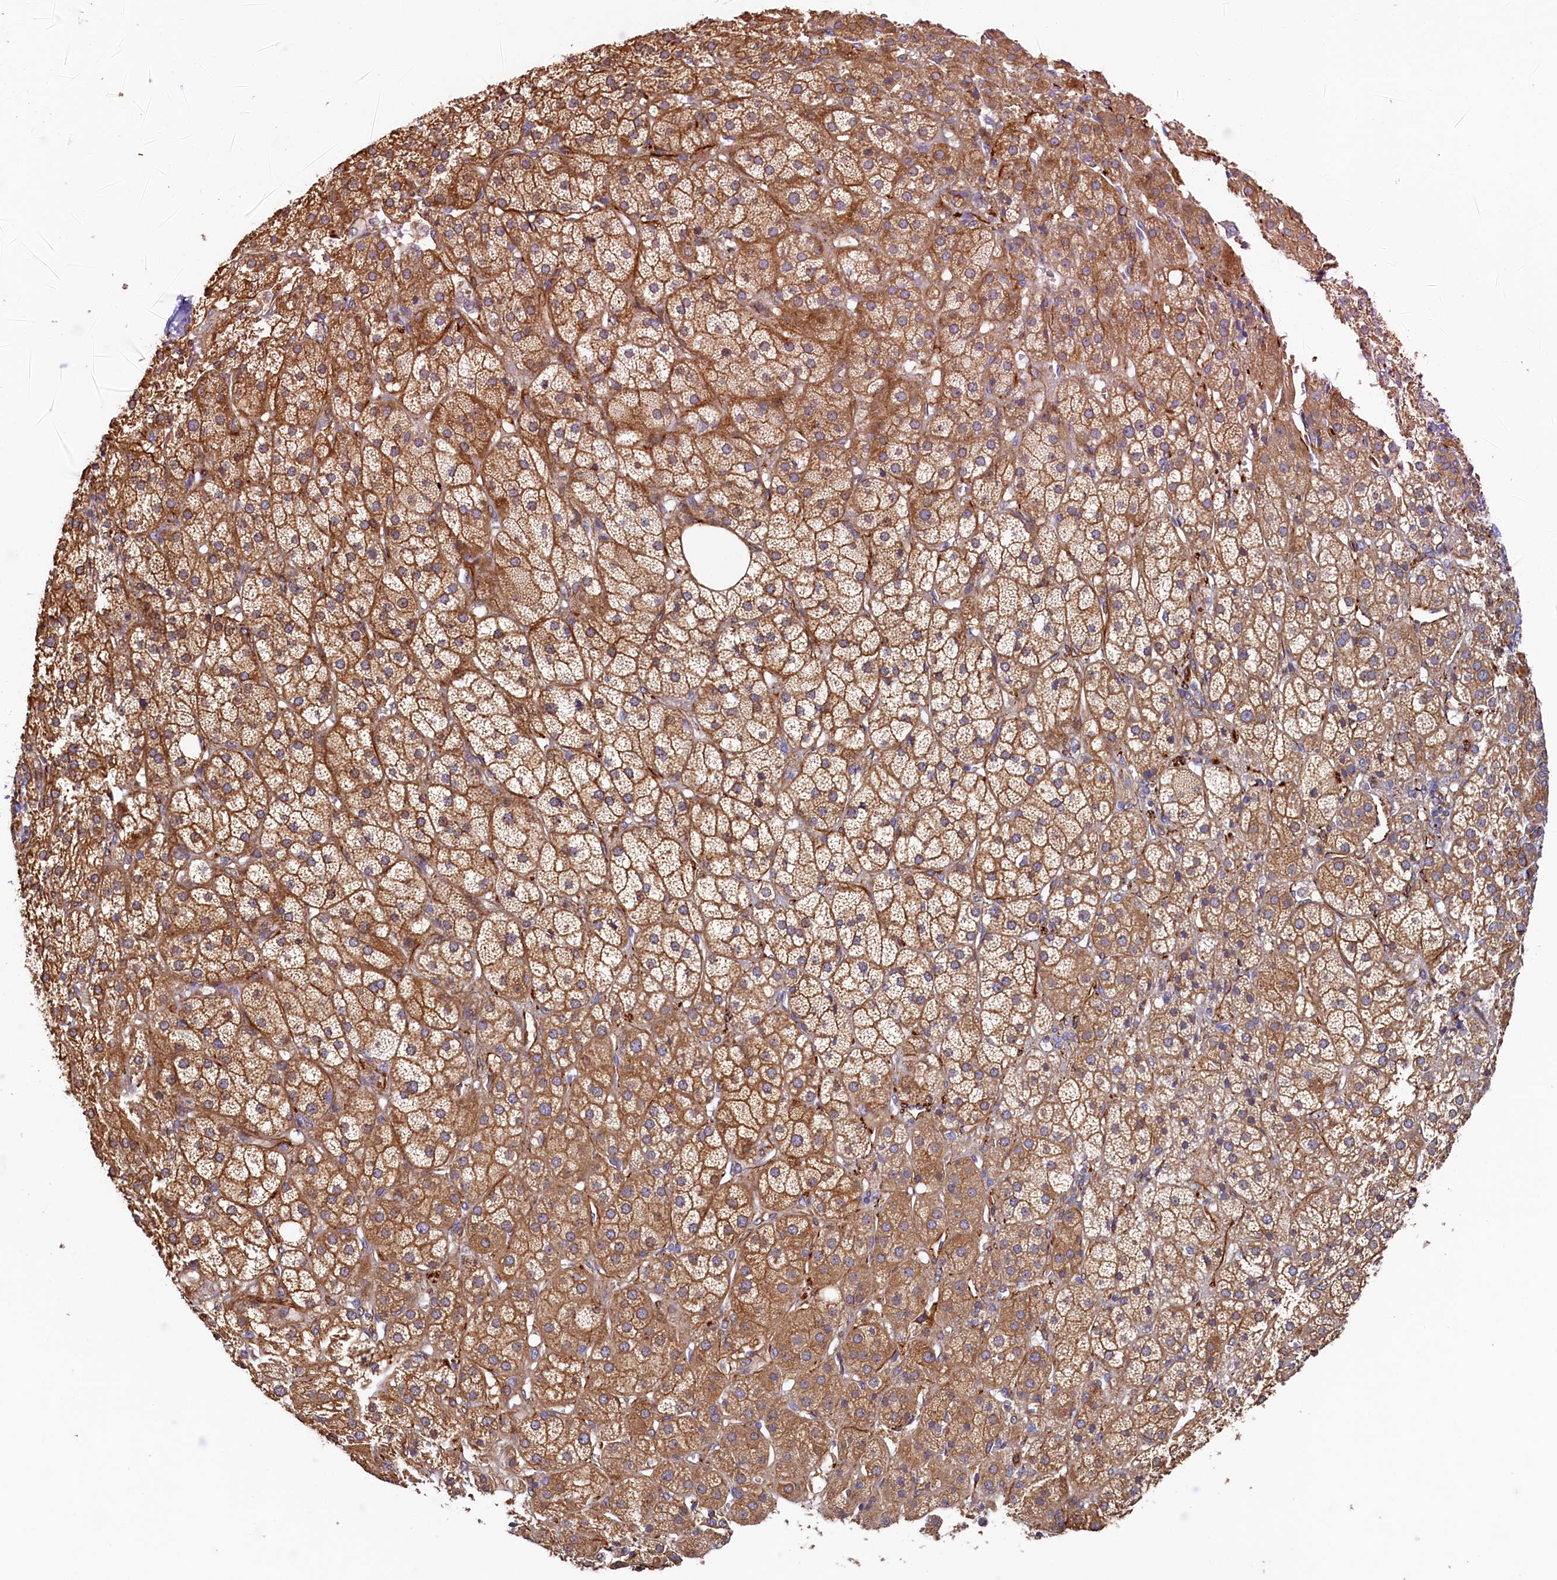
{"staining": {"intensity": "moderate", "quantity": ">75%", "location": "cytoplasmic/membranous"}, "tissue": "adrenal gland", "cell_type": "Glandular cells", "image_type": "normal", "snomed": [{"axis": "morphology", "description": "Normal tissue, NOS"}, {"axis": "topography", "description": "Adrenal gland"}], "caption": "Moderate cytoplasmic/membranous expression for a protein is appreciated in approximately >75% of glandular cells of benign adrenal gland using immunohistochemistry (IHC).", "gene": "LRRC57", "patient": {"sex": "female", "age": 57}}